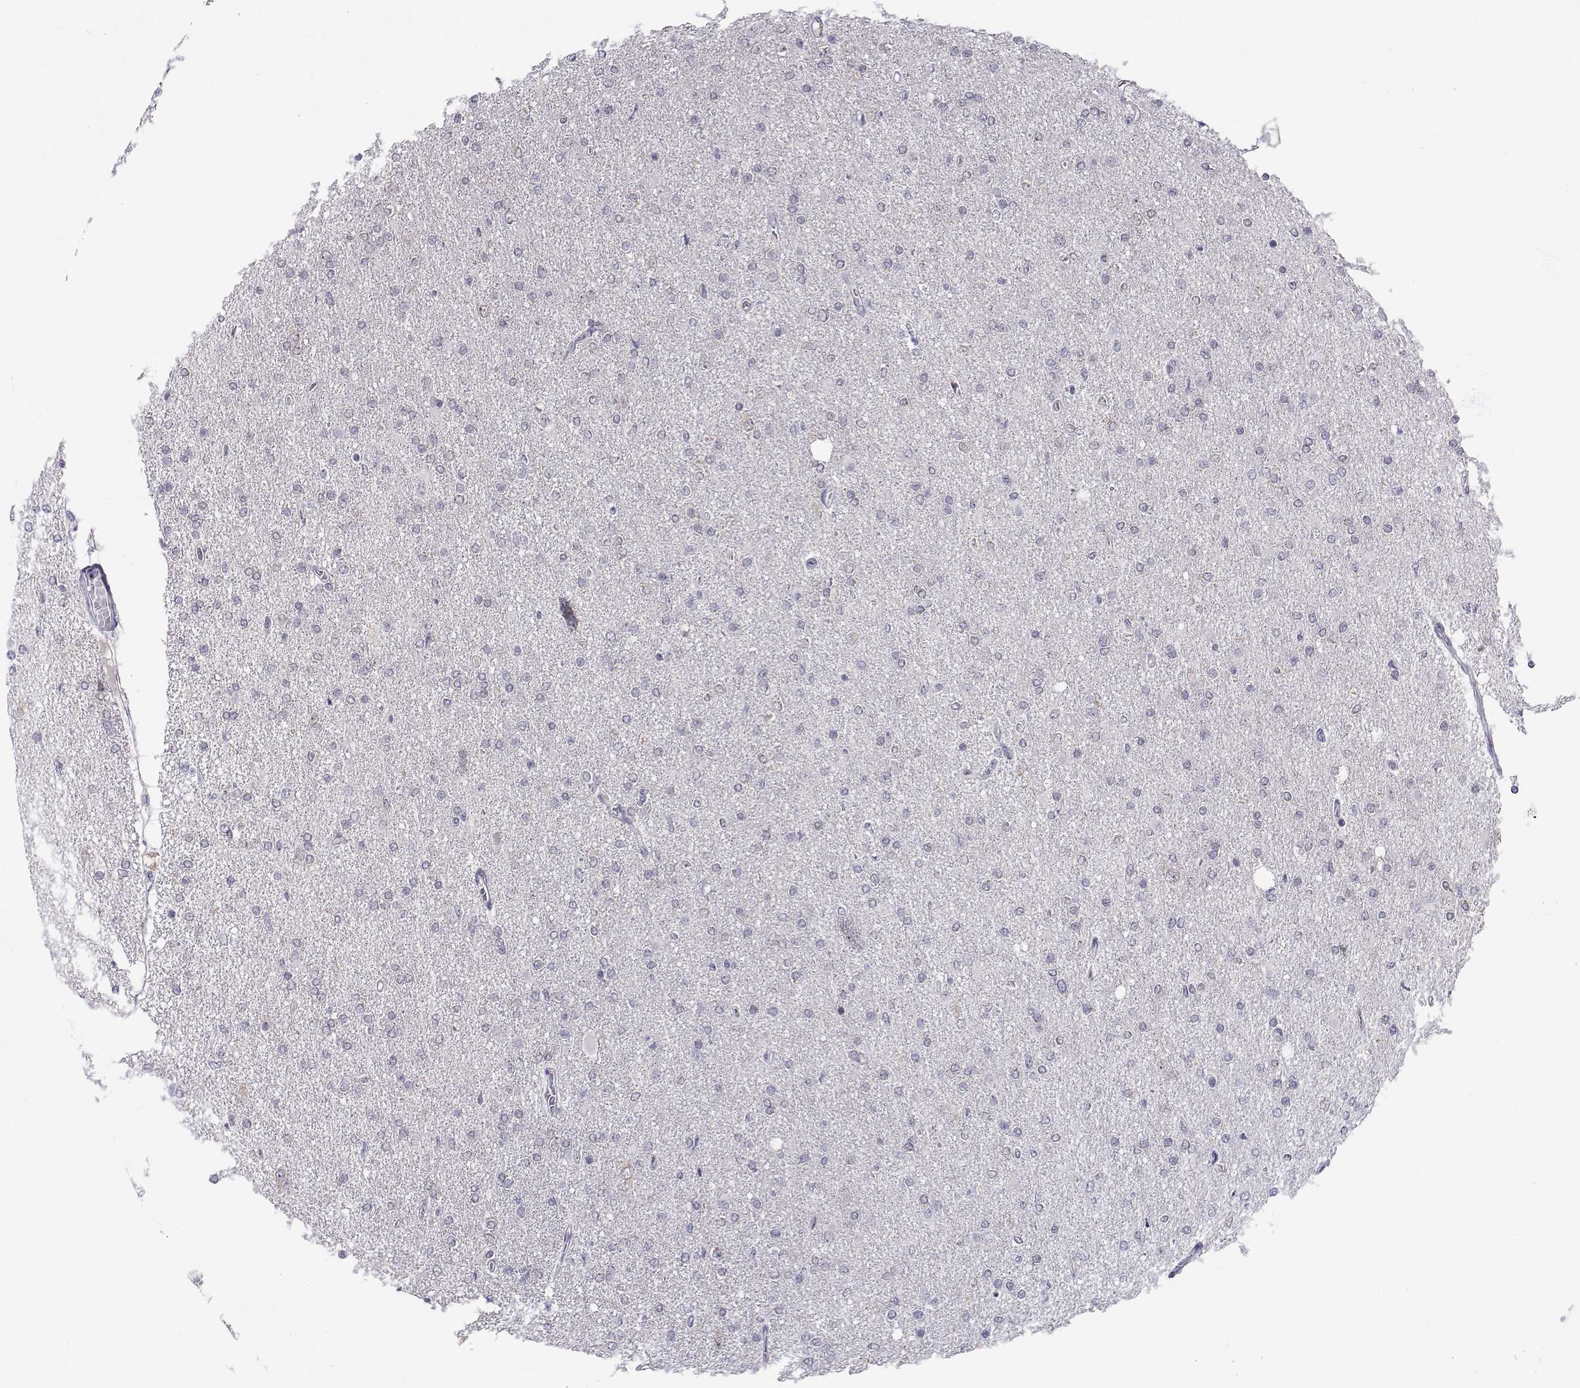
{"staining": {"intensity": "negative", "quantity": "none", "location": "none"}, "tissue": "glioma", "cell_type": "Tumor cells", "image_type": "cancer", "snomed": [{"axis": "morphology", "description": "Glioma, malignant, High grade"}, {"axis": "topography", "description": "Cerebral cortex"}], "caption": "High-grade glioma (malignant) was stained to show a protein in brown. There is no significant staining in tumor cells. Nuclei are stained in blue.", "gene": "SLC6A3", "patient": {"sex": "male", "age": 70}}